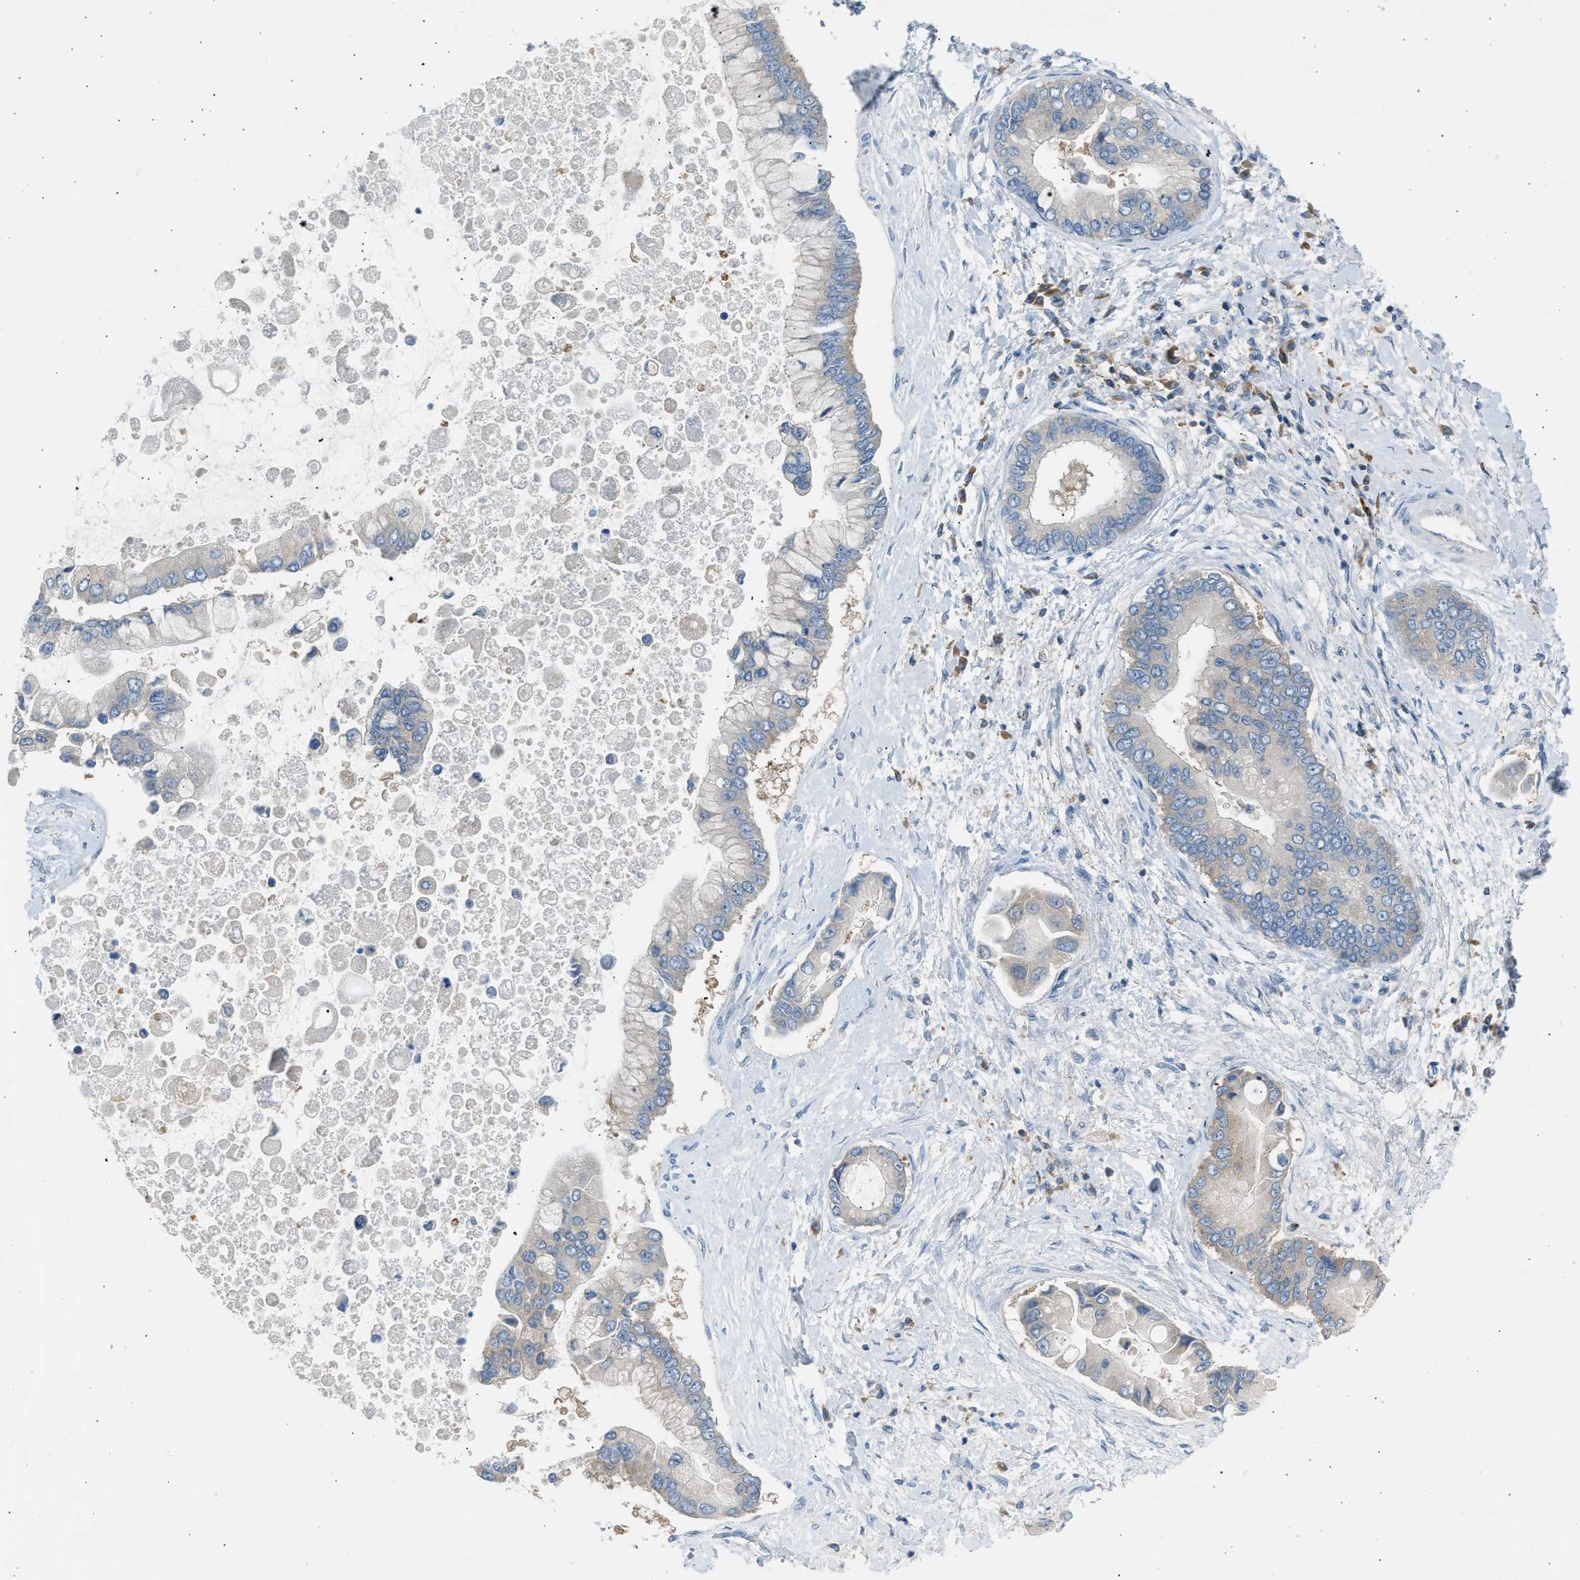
{"staining": {"intensity": "weak", "quantity": "<25%", "location": "cytoplasmic/membranous"}, "tissue": "liver cancer", "cell_type": "Tumor cells", "image_type": "cancer", "snomed": [{"axis": "morphology", "description": "Cholangiocarcinoma"}, {"axis": "topography", "description": "Liver"}], "caption": "This is an IHC photomicrograph of human cholangiocarcinoma (liver). There is no expression in tumor cells.", "gene": "TRIM50", "patient": {"sex": "male", "age": 50}}